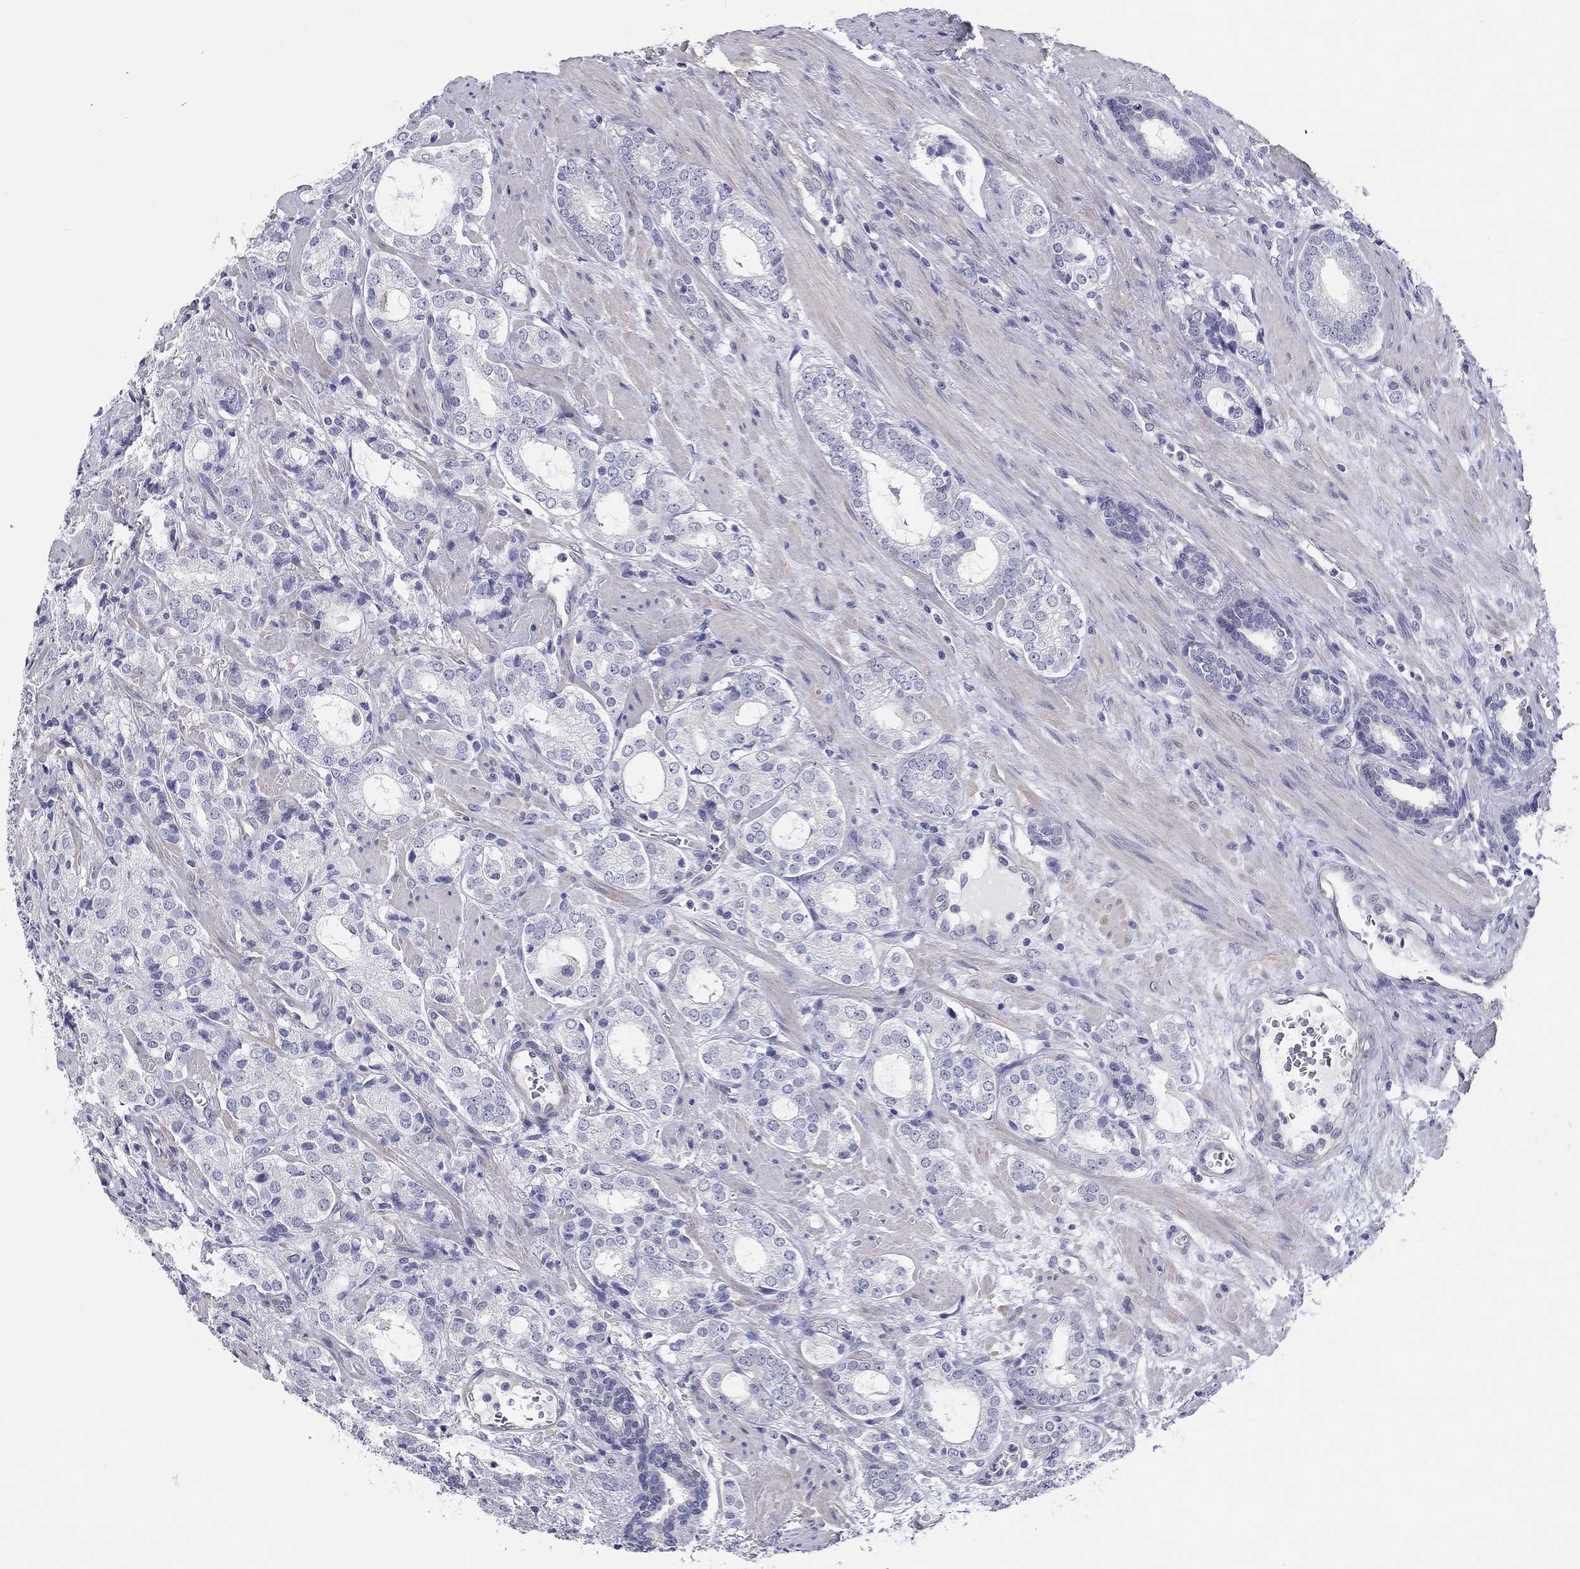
{"staining": {"intensity": "negative", "quantity": "none", "location": "none"}, "tissue": "prostate cancer", "cell_type": "Tumor cells", "image_type": "cancer", "snomed": [{"axis": "morphology", "description": "Adenocarcinoma, NOS"}, {"axis": "topography", "description": "Prostate"}], "caption": "Human prostate cancer (adenocarcinoma) stained for a protein using immunohistochemistry exhibits no expression in tumor cells.", "gene": "CRYGD", "patient": {"sex": "male", "age": 66}}